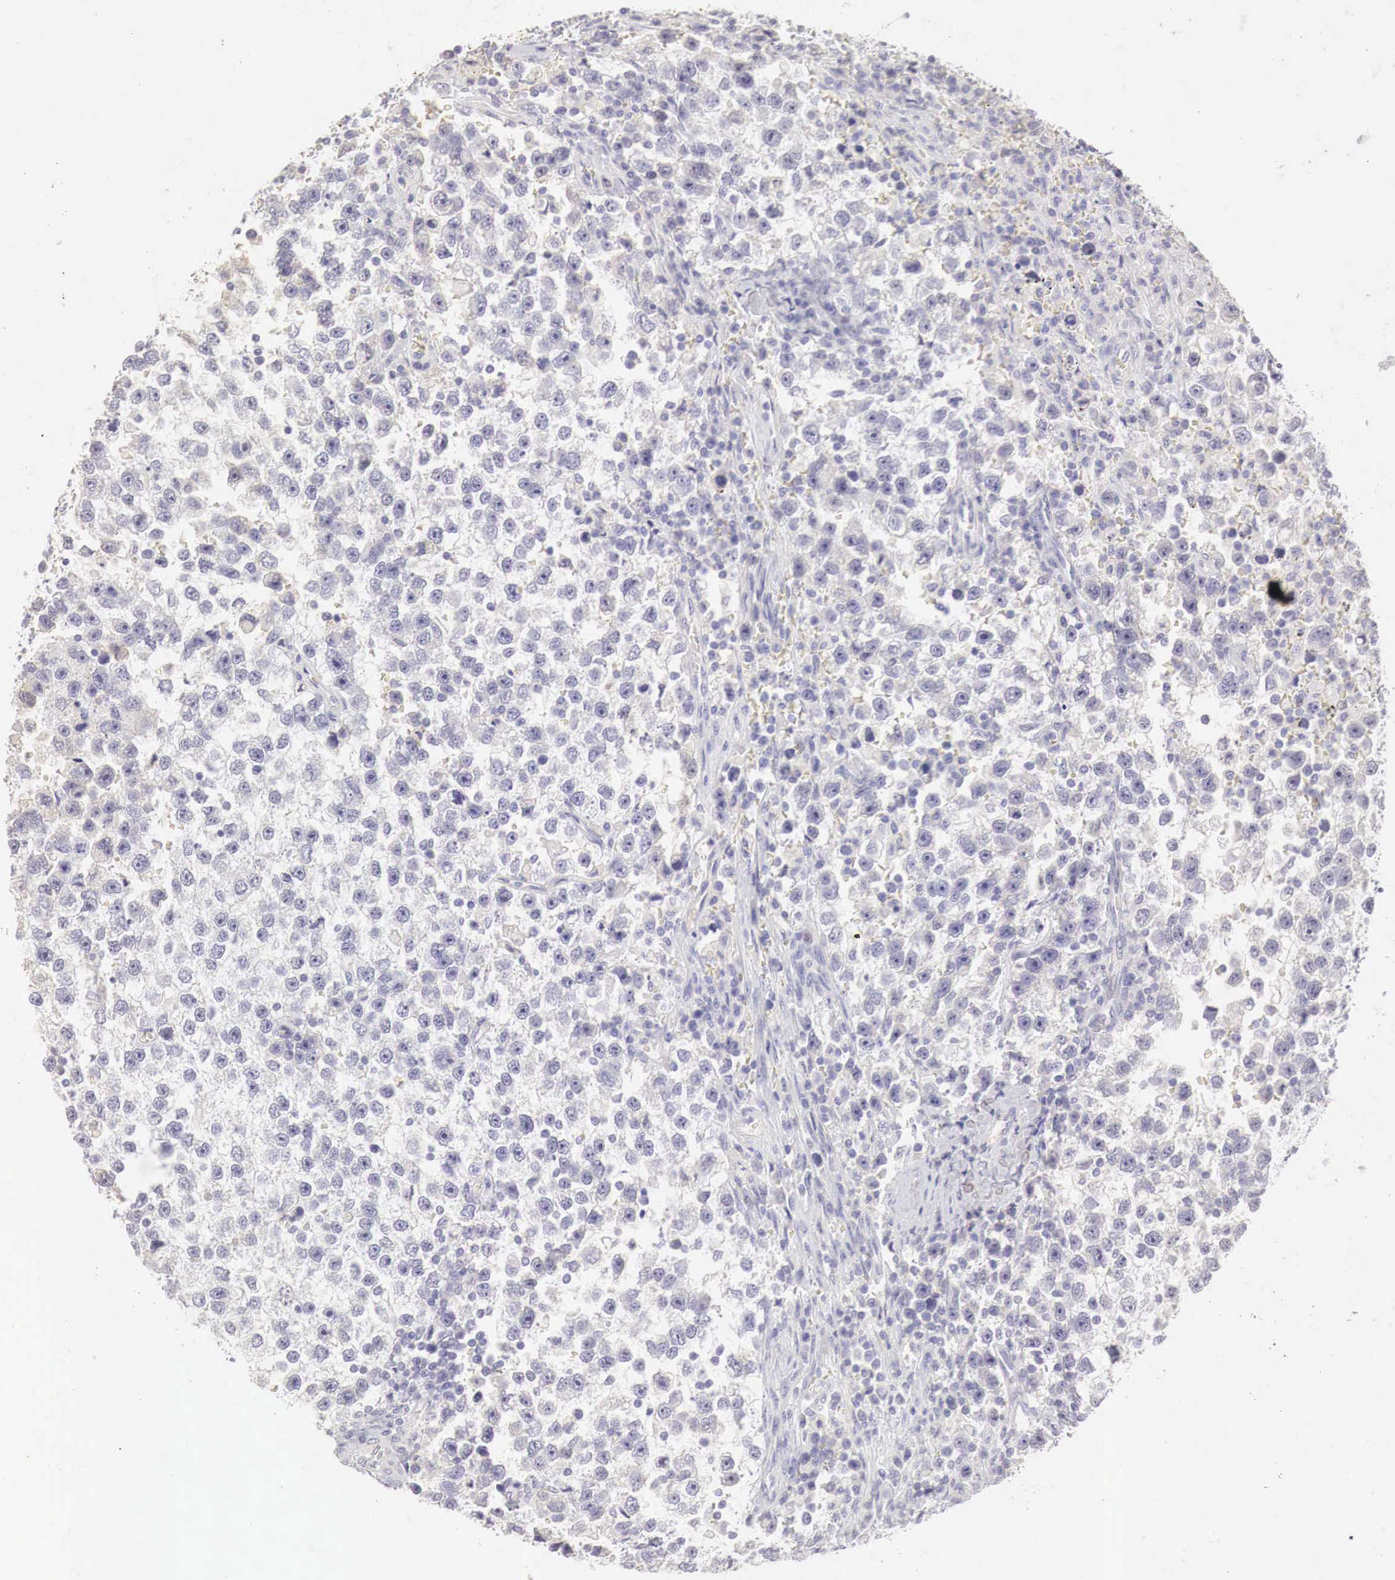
{"staining": {"intensity": "negative", "quantity": "none", "location": "none"}, "tissue": "testis cancer", "cell_type": "Tumor cells", "image_type": "cancer", "snomed": [{"axis": "morphology", "description": "Seminoma, NOS"}, {"axis": "topography", "description": "Testis"}], "caption": "High magnification brightfield microscopy of testis cancer stained with DAB (brown) and counterstained with hematoxylin (blue): tumor cells show no significant staining. Nuclei are stained in blue.", "gene": "OTC", "patient": {"sex": "male", "age": 33}}